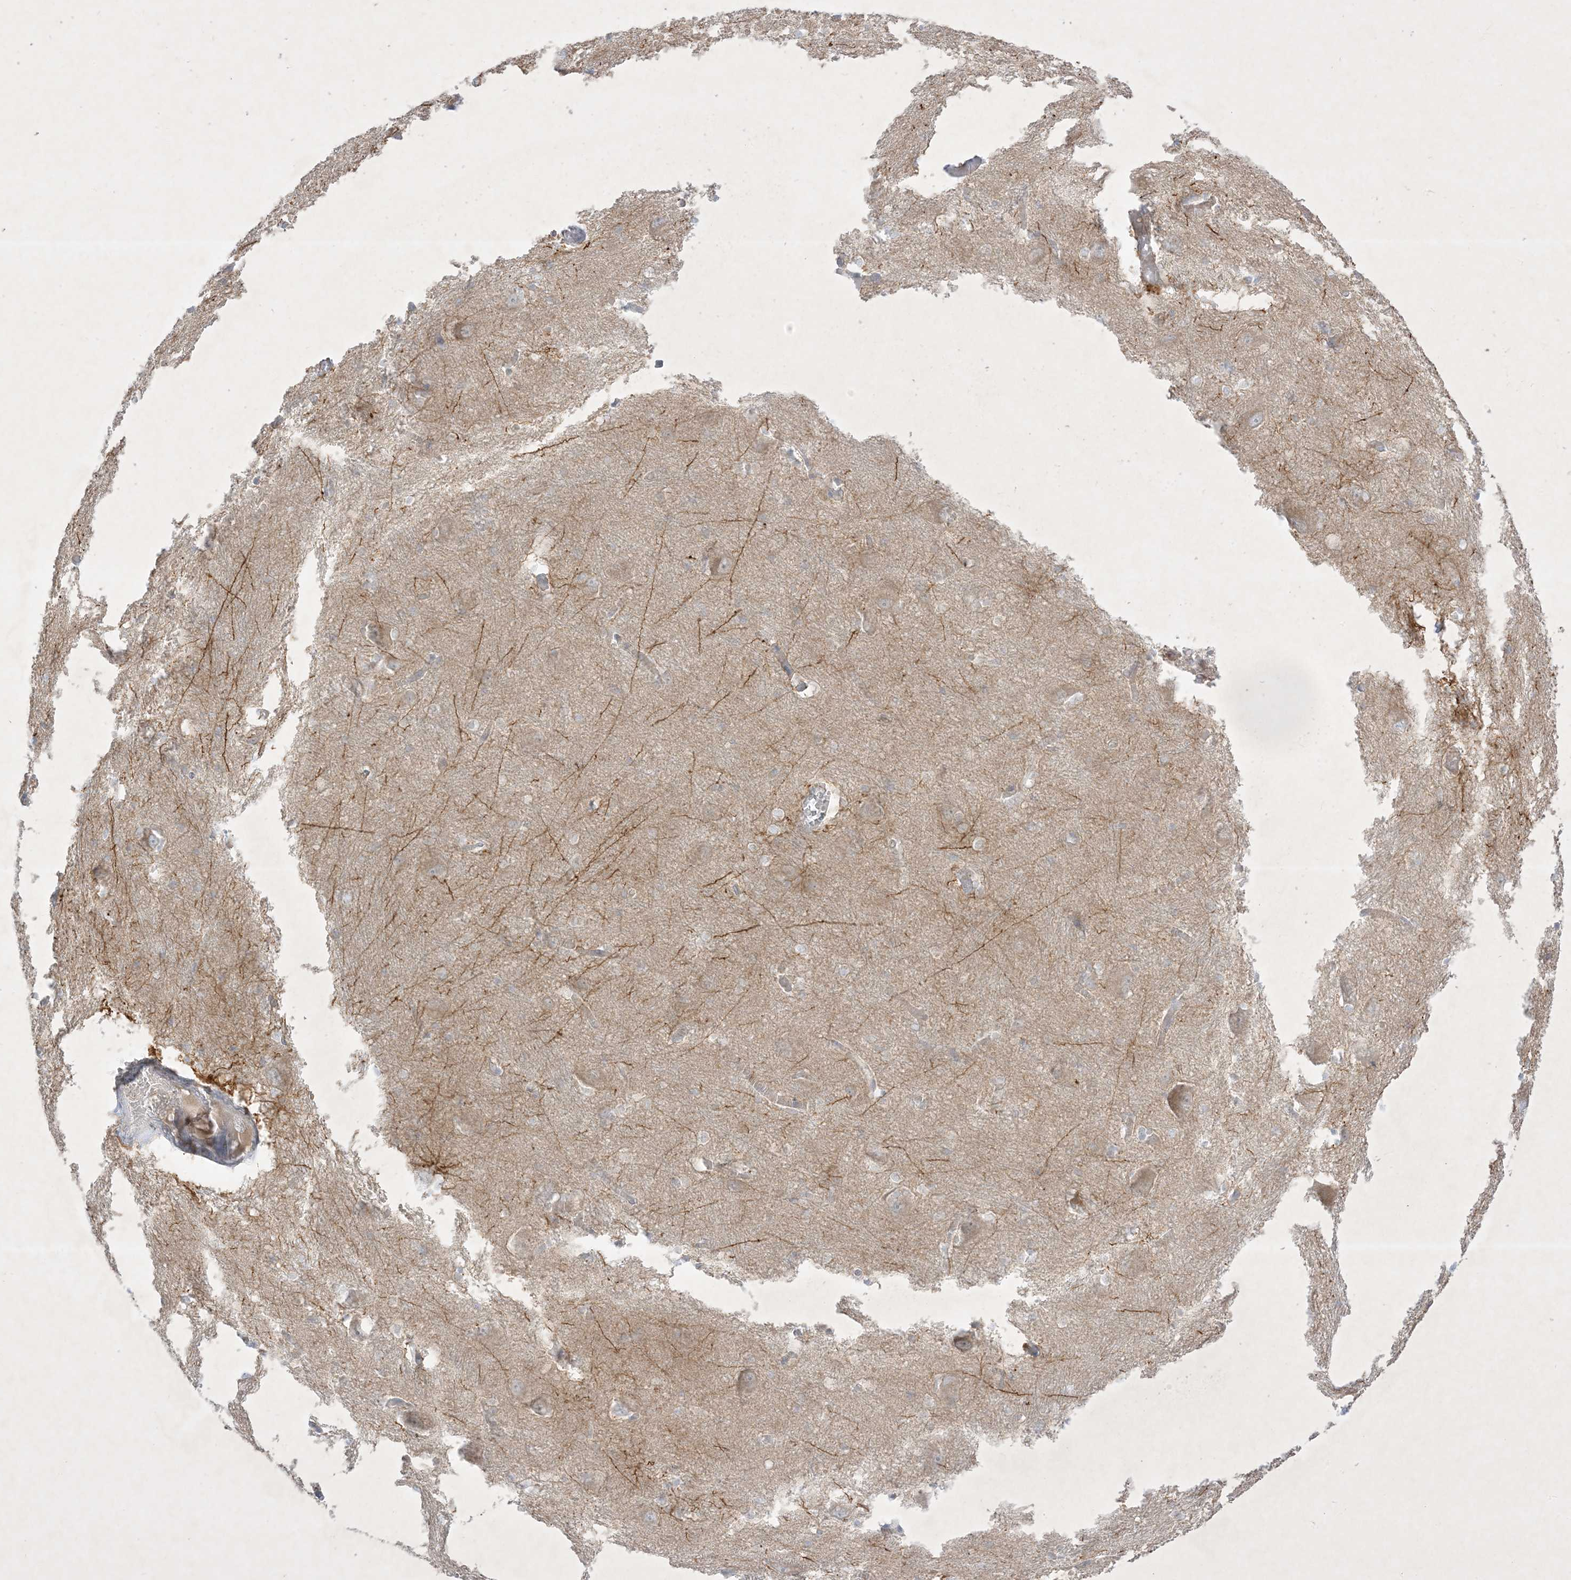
{"staining": {"intensity": "strong", "quantity": "<25%", "location": "cytoplasmic/membranous"}, "tissue": "caudate", "cell_type": "Glial cells", "image_type": "normal", "snomed": [{"axis": "morphology", "description": "Normal tissue, NOS"}, {"axis": "topography", "description": "Lateral ventricle wall"}], "caption": "DAB immunohistochemical staining of normal human caudate shows strong cytoplasmic/membranous protein staining in approximately <25% of glial cells. (DAB (3,3'-diaminobenzidine) IHC, brown staining for protein, blue staining for nuclei).", "gene": "PLEKHA3", "patient": {"sex": "male", "age": 37}}